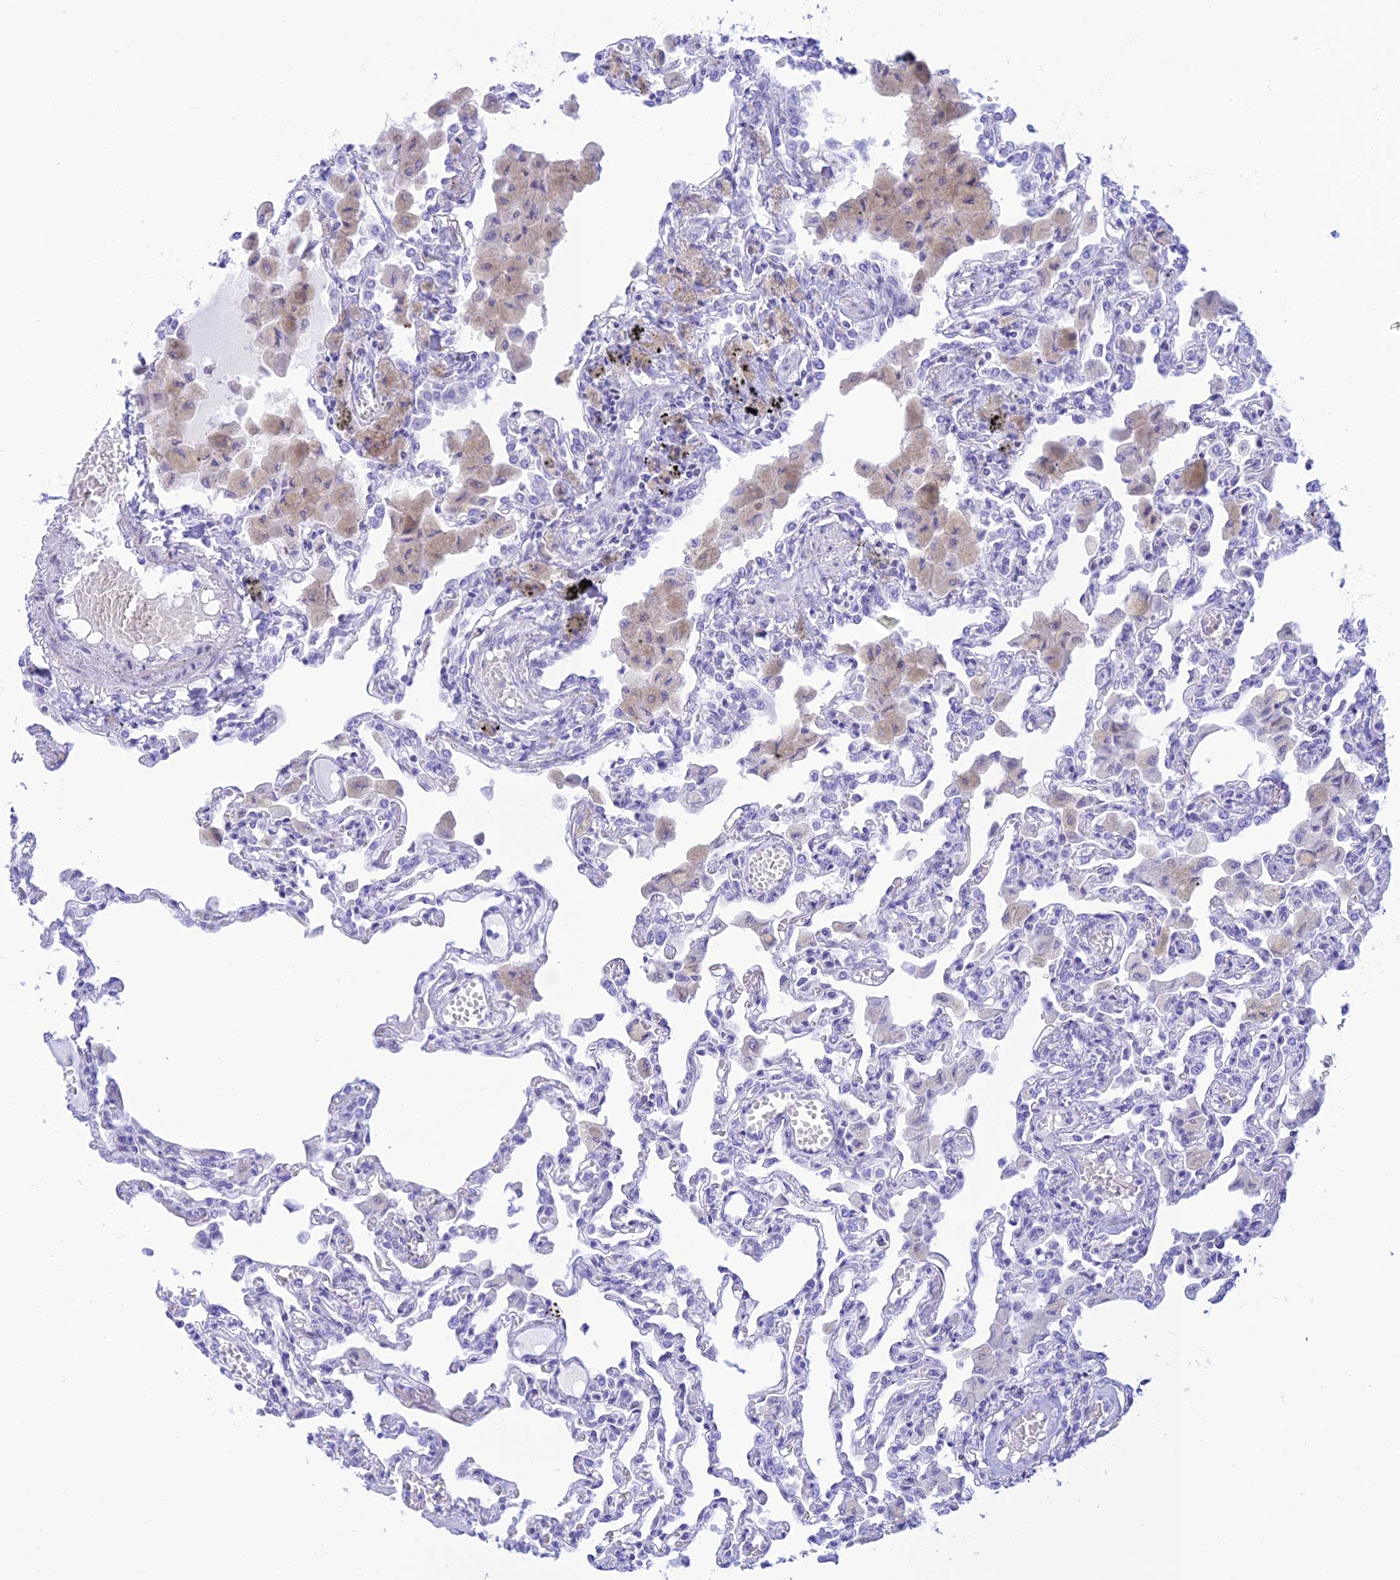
{"staining": {"intensity": "negative", "quantity": "none", "location": "none"}, "tissue": "lung", "cell_type": "Alveolar cells", "image_type": "normal", "snomed": [{"axis": "morphology", "description": "Normal tissue, NOS"}, {"axis": "topography", "description": "Bronchus"}, {"axis": "topography", "description": "Lung"}], "caption": "This is a histopathology image of immunohistochemistry staining of normal lung, which shows no positivity in alveolar cells. (DAB (3,3'-diaminobenzidine) immunohistochemistry, high magnification).", "gene": "PRNP", "patient": {"sex": "female", "age": 49}}